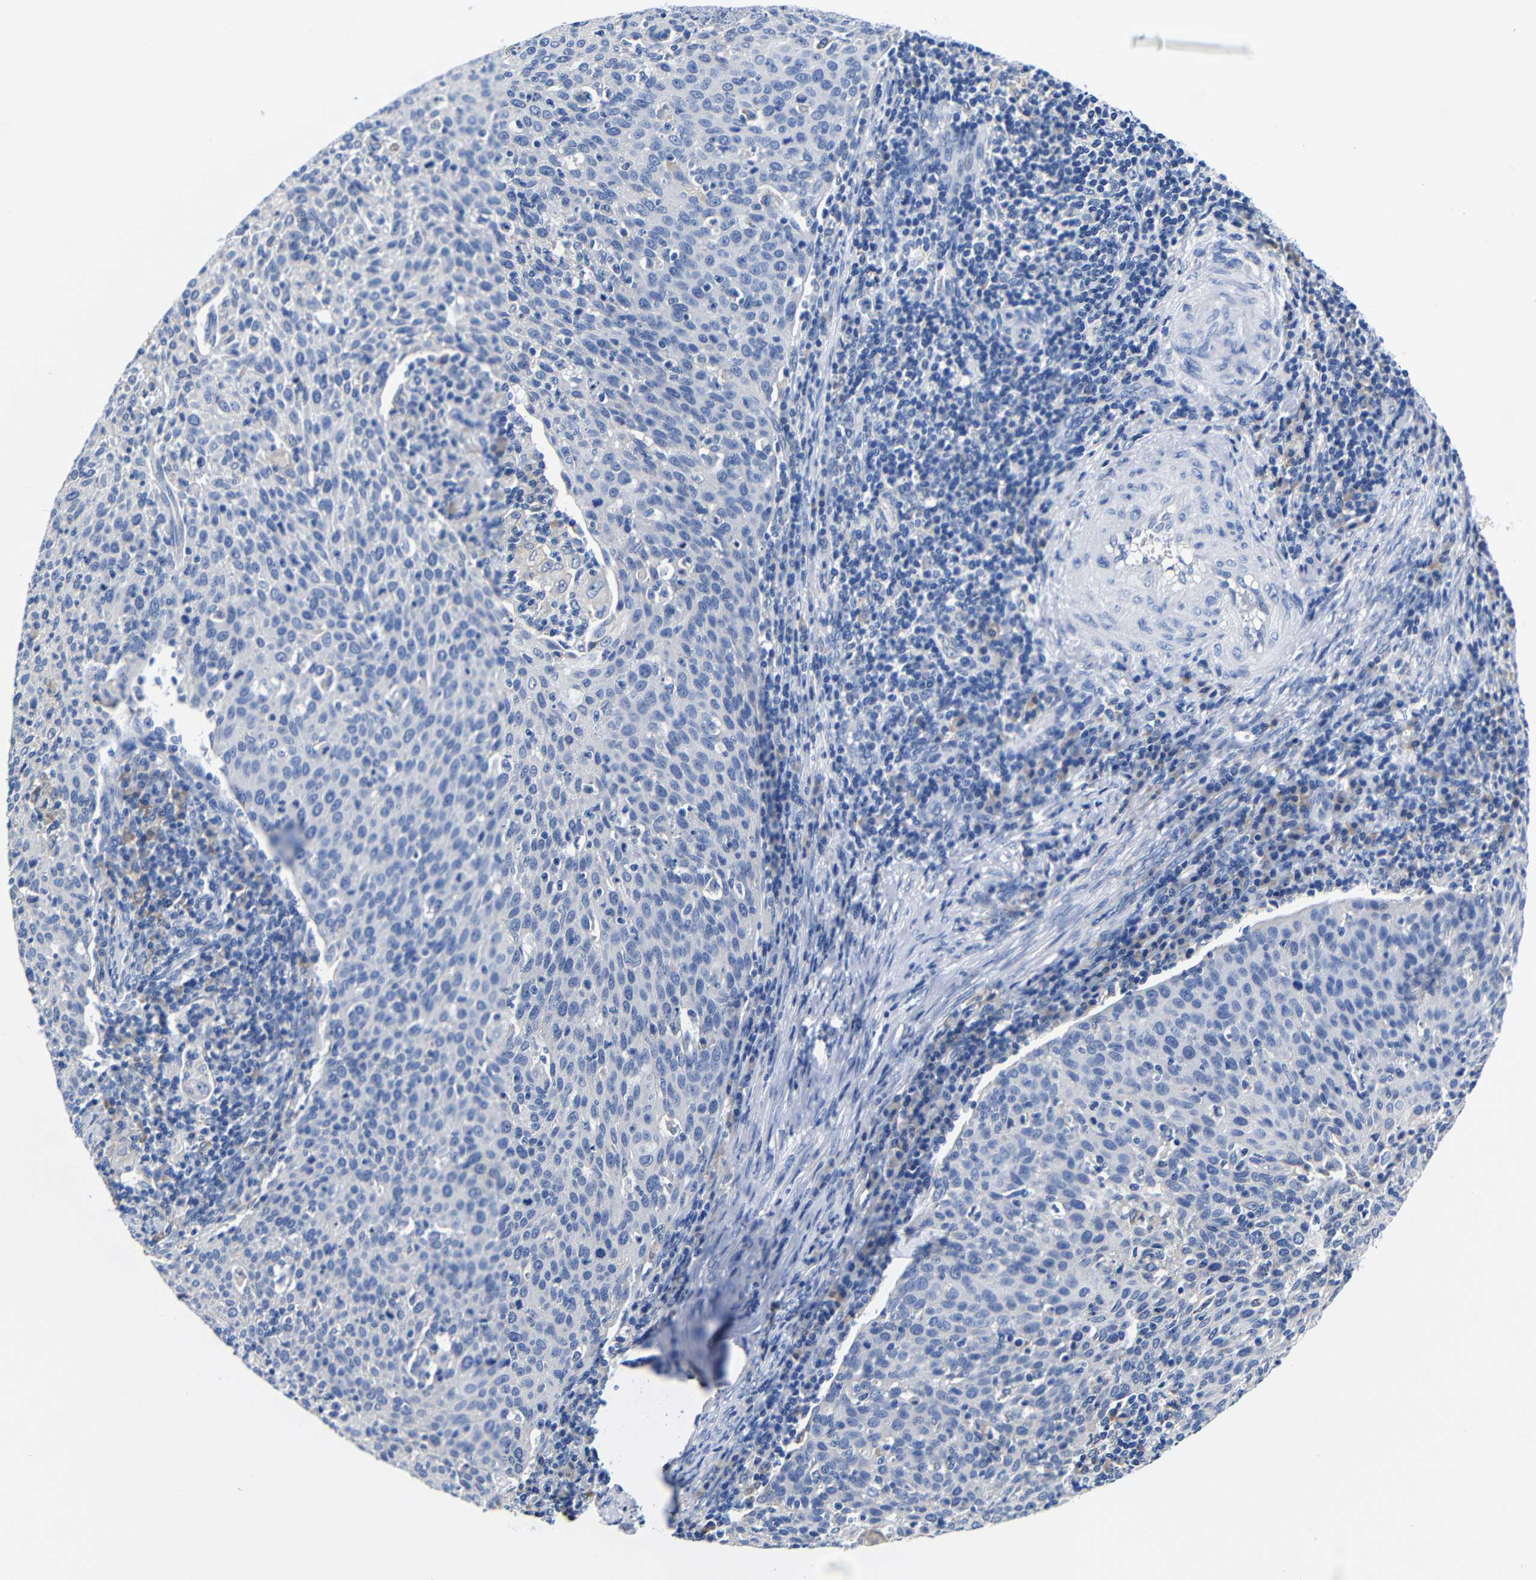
{"staining": {"intensity": "negative", "quantity": "none", "location": "none"}, "tissue": "cervical cancer", "cell_type": "Tumor cells", "image_type": "cancer", "snomed": [{"axis": "morphology", "description": "Squamous cell carcinoma, NOS"}, {"axis": "topography", "description": "Cervix"}], "caption": "DAB immunohistochemical staining of cervical cancer (squamous cell carcinoma) demonstrates no significant staining in tumor cells. (Stains: DAB immunohistochemistry with hematoxylin counter stain, Microscopy: brightfield microscopy at high magnification).", "gene": "CLEC4G", "patient": {"sex": "female", "age": 38}}